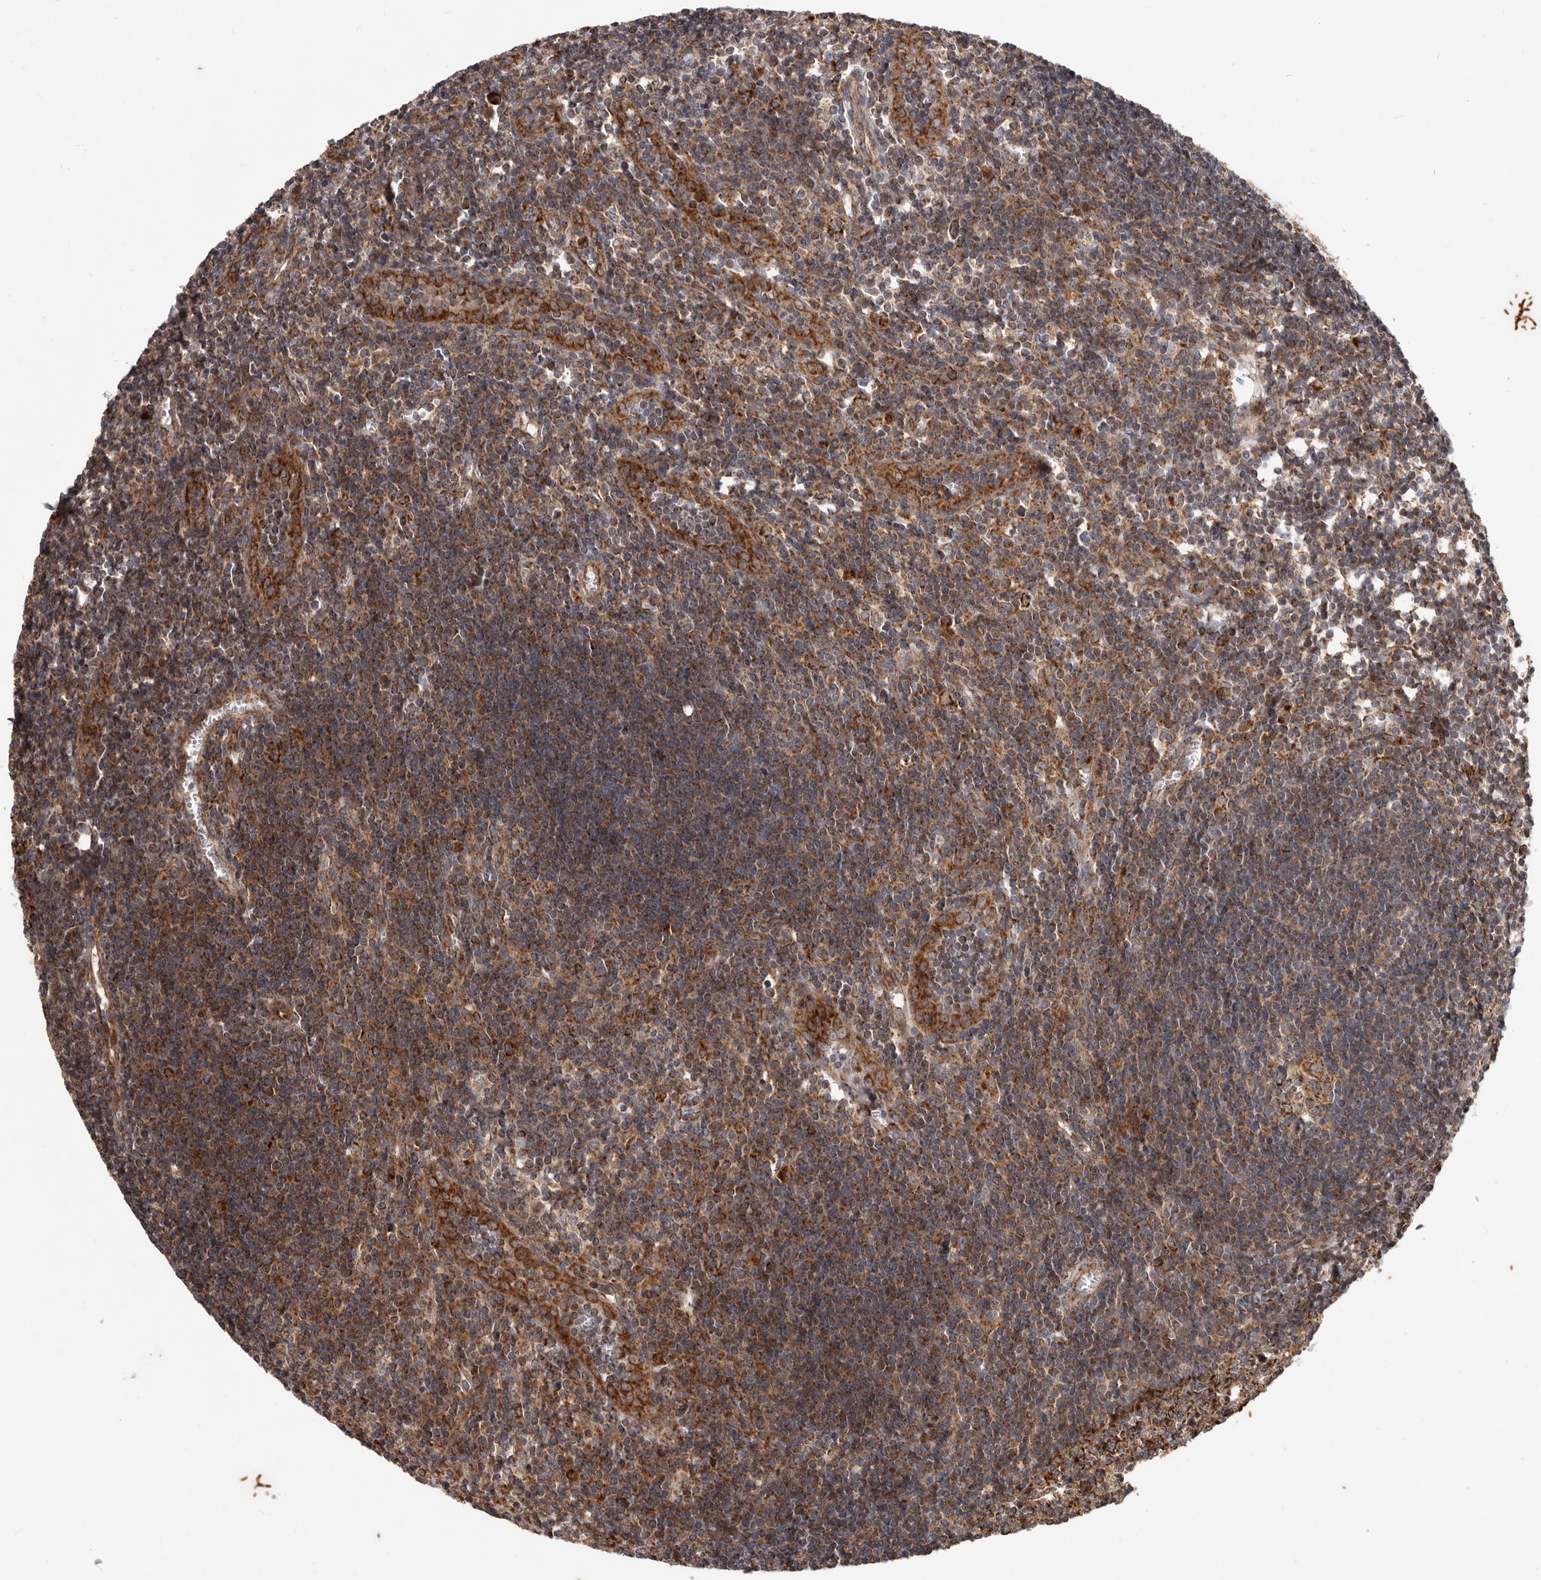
{"staining": {"intensity": "strong", "quantity": "25%-75%", "location": "cytoplasmic/membranous"}, "tissue": "lymph node", "cell_type": "Germinal center cells", "image_type": "normal", "snomed": [{"axis": "morphology", "description": "Normal tissue, NOS"}, {"axis": "morphology", "description": "Malignant melanoma, Metastatic site"}, {"axis": "topography", "description": "Lymph node"}], "caption": "Protein staining reveals strong cytoplasmic/membranous staining in approximately 25%-75% of germinal center cells in benign lymph node. Using DAB (3,3'-diaminobenzidine) (brown) and hematoxylin (blue) stains, captured at high magnification using brightfield microscopy.", "gene": "MRPS10", "patient": {"sex": "male", "age": 41}}